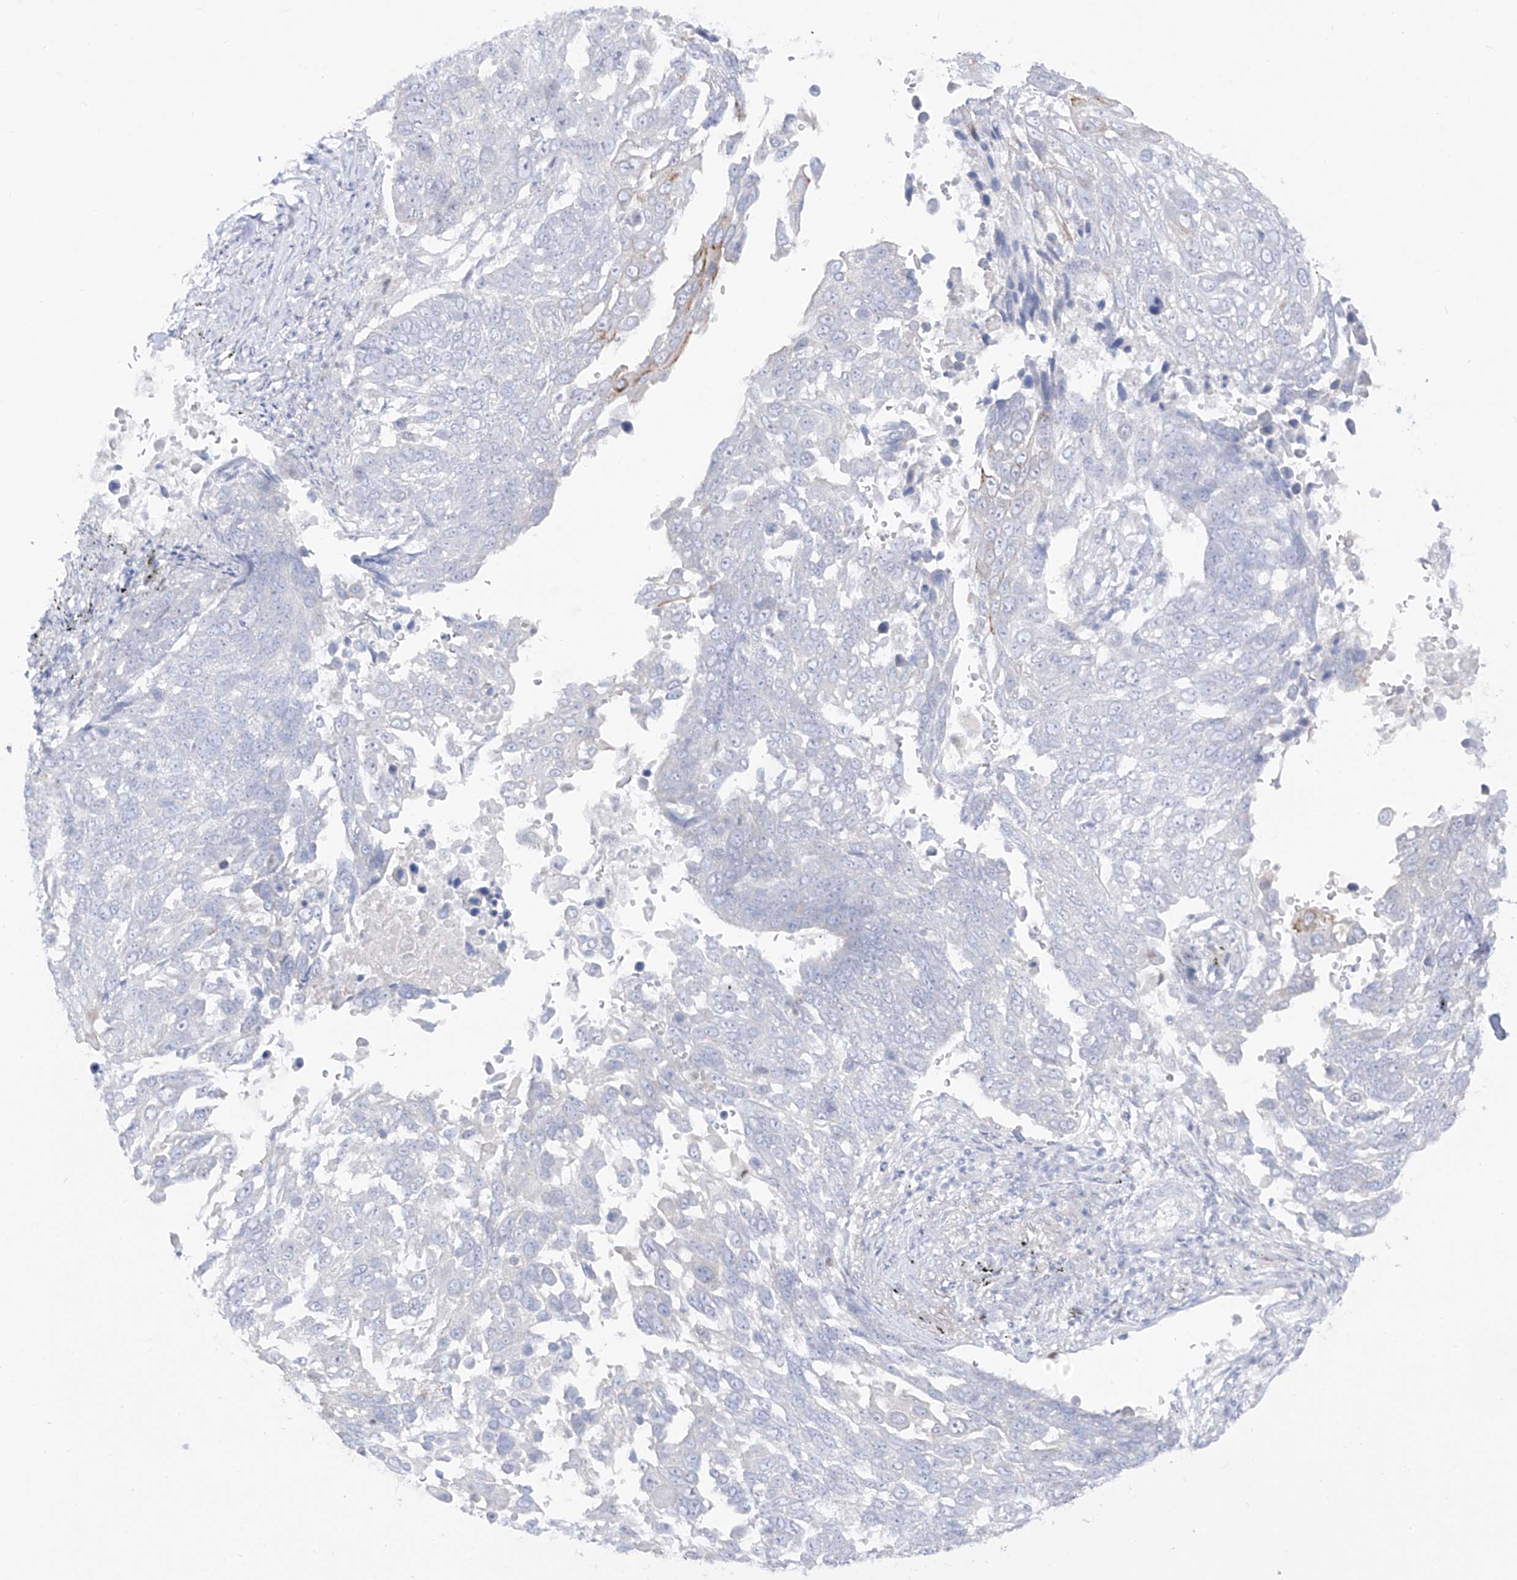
{"staining": {"intensity": "negative", "quantity": "none", "location": "none"}, "tissue": "lung cancer", "cell_type": "Tumor cells", "image_type": "cancer", "snomed": [{"axis": "morphology", "description": "Squamous cell carcinoma, NOS"}, {"axis": "topography", "description": "Lung"}], "caption": "Tumor cells show no significant positivity in lung cancer (squamous cell carcinoma).", "gene": "DMKN", "patient": {"sex": "male", "age": 66}}